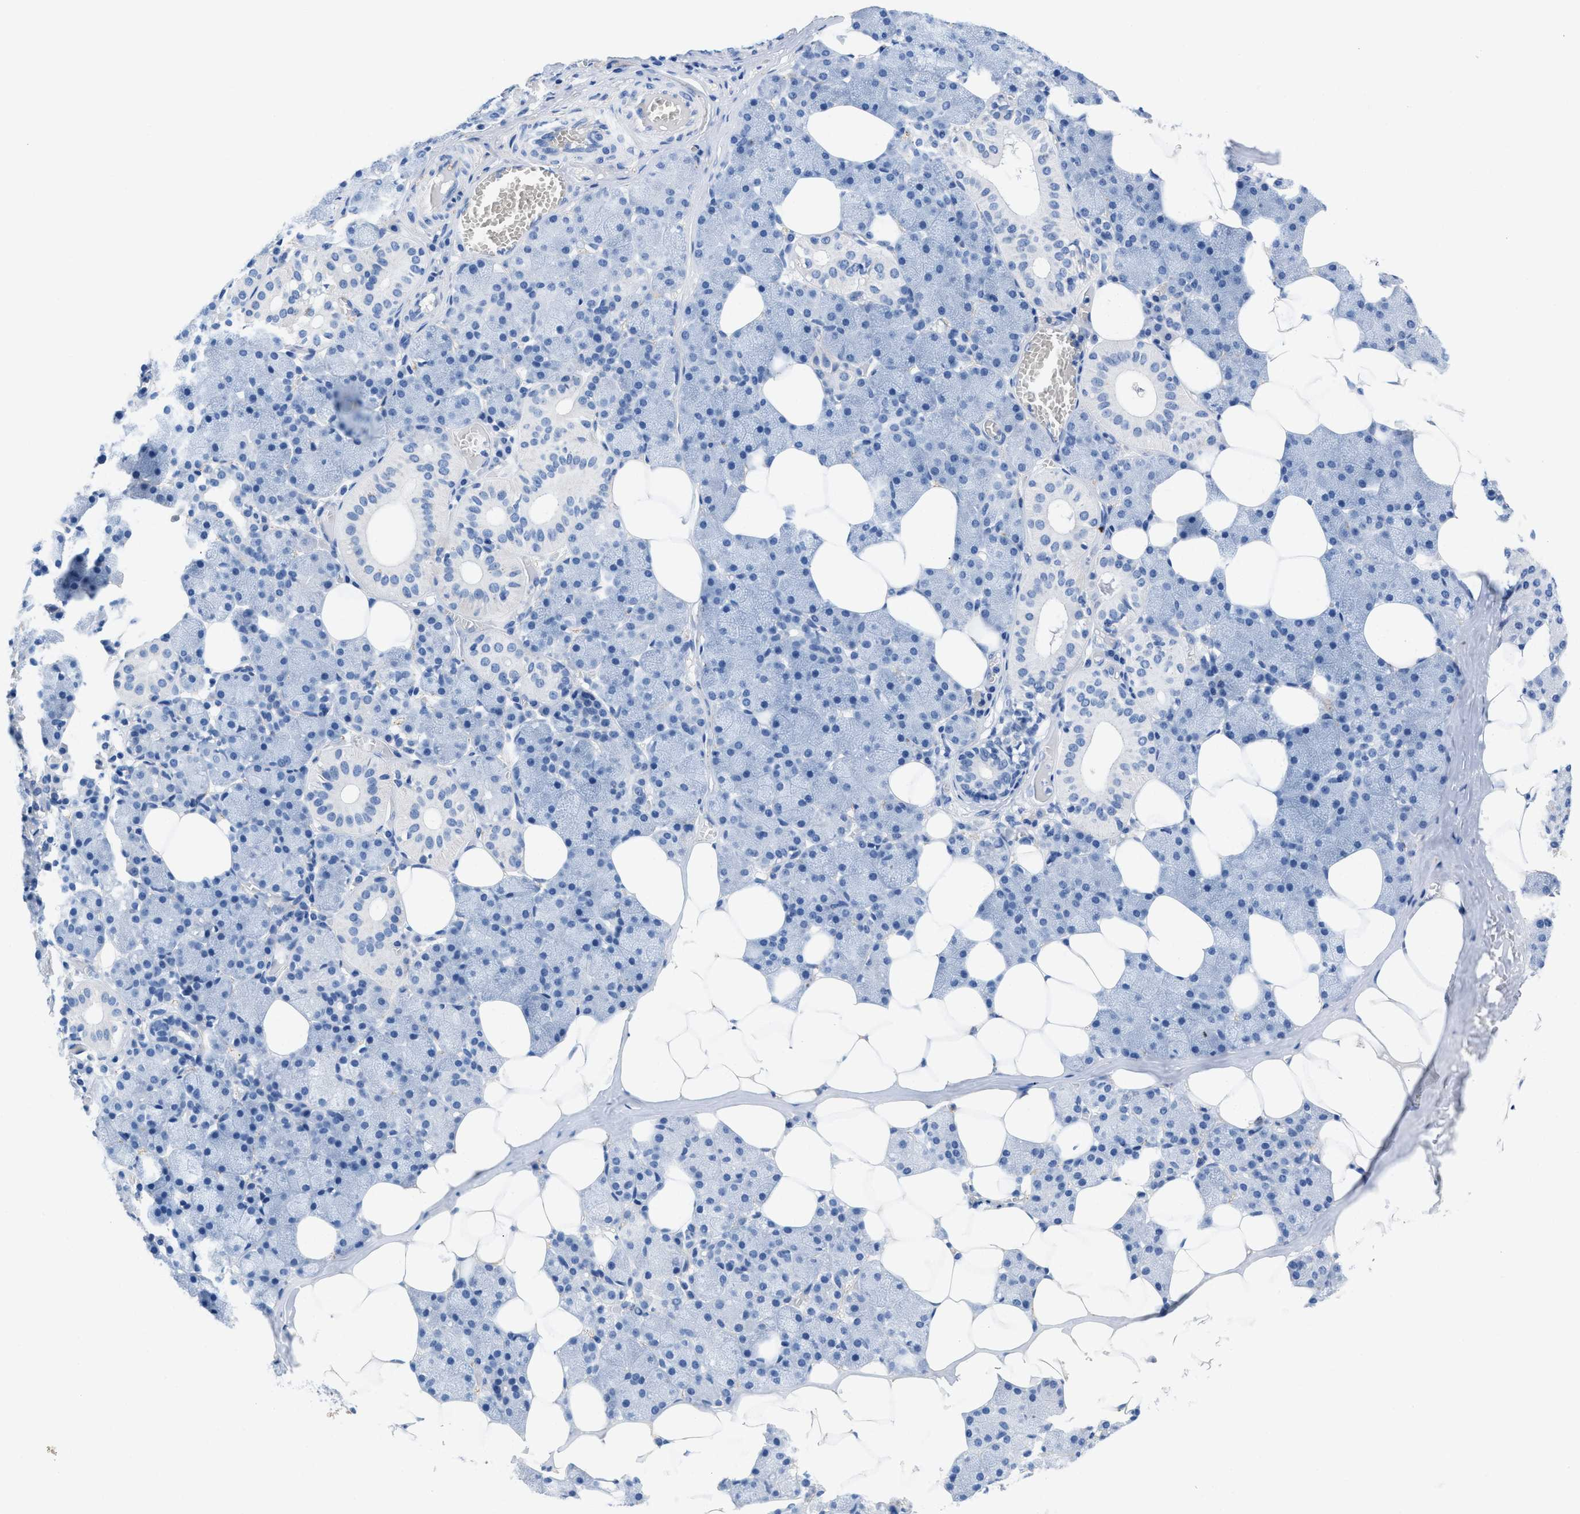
{"staining": {"intensity": "negative", "quantity": "none", "location": "none"}, "tissue": "salivary gland", "cell_type": "Glandular cells", "image_type": "normal", "snomed": [{"axis": "morphology", "description": "Normal tissue, NOS"}, {"axis": "topography", "description": "Salivary gland"}], "caption": "This is an IHC photomicrograph of unremarkable salivary gland. There is no staining in glandular cells.", "gene": "SLFN13", "patient": {"sex": "female", "age": 33}}